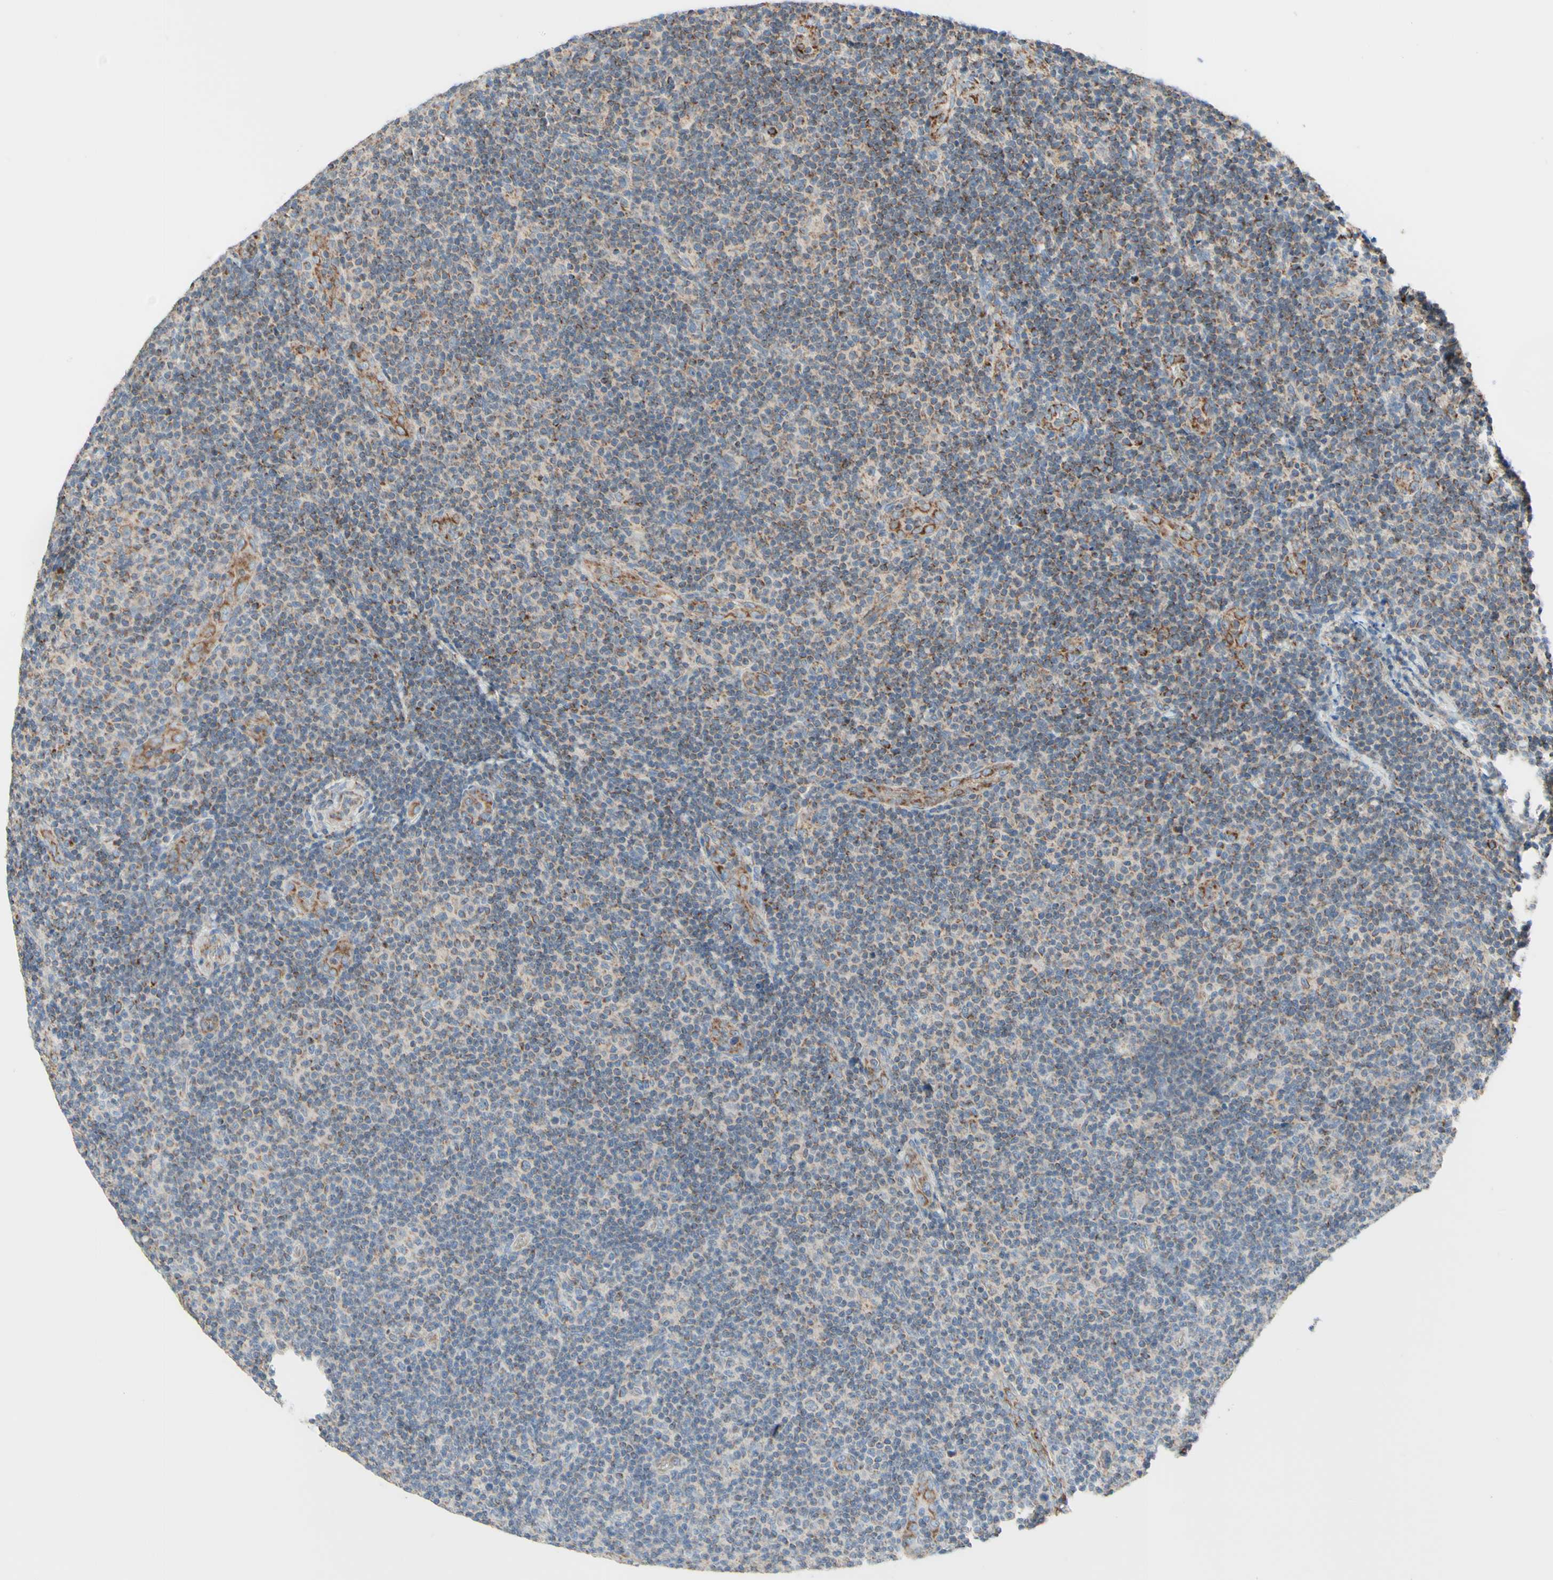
{"staining": {"intensity": "moderate", "quantity": "<25%", "location": "cytoplasmic/membranous"}, "tissue": "lymphoma", "cell_type": "Tumor cells", "image_type": "cancer", "snomed": [{"axis": "morphology", "description": "Malignant lymphoma, non-Hodgkin's type, Low grade"}, {"axis": "topography", "description": "Lymph node"}], "caption": "Low-grade malignant lymphoma, non-Hodgkin's type stained for a protein (brown) reveals moderate cytoplasmic/membranous positive expression in about <25% of tumor cells.", "gene": "ARMC10", "patient": {"sex": "male", "age": 83}}